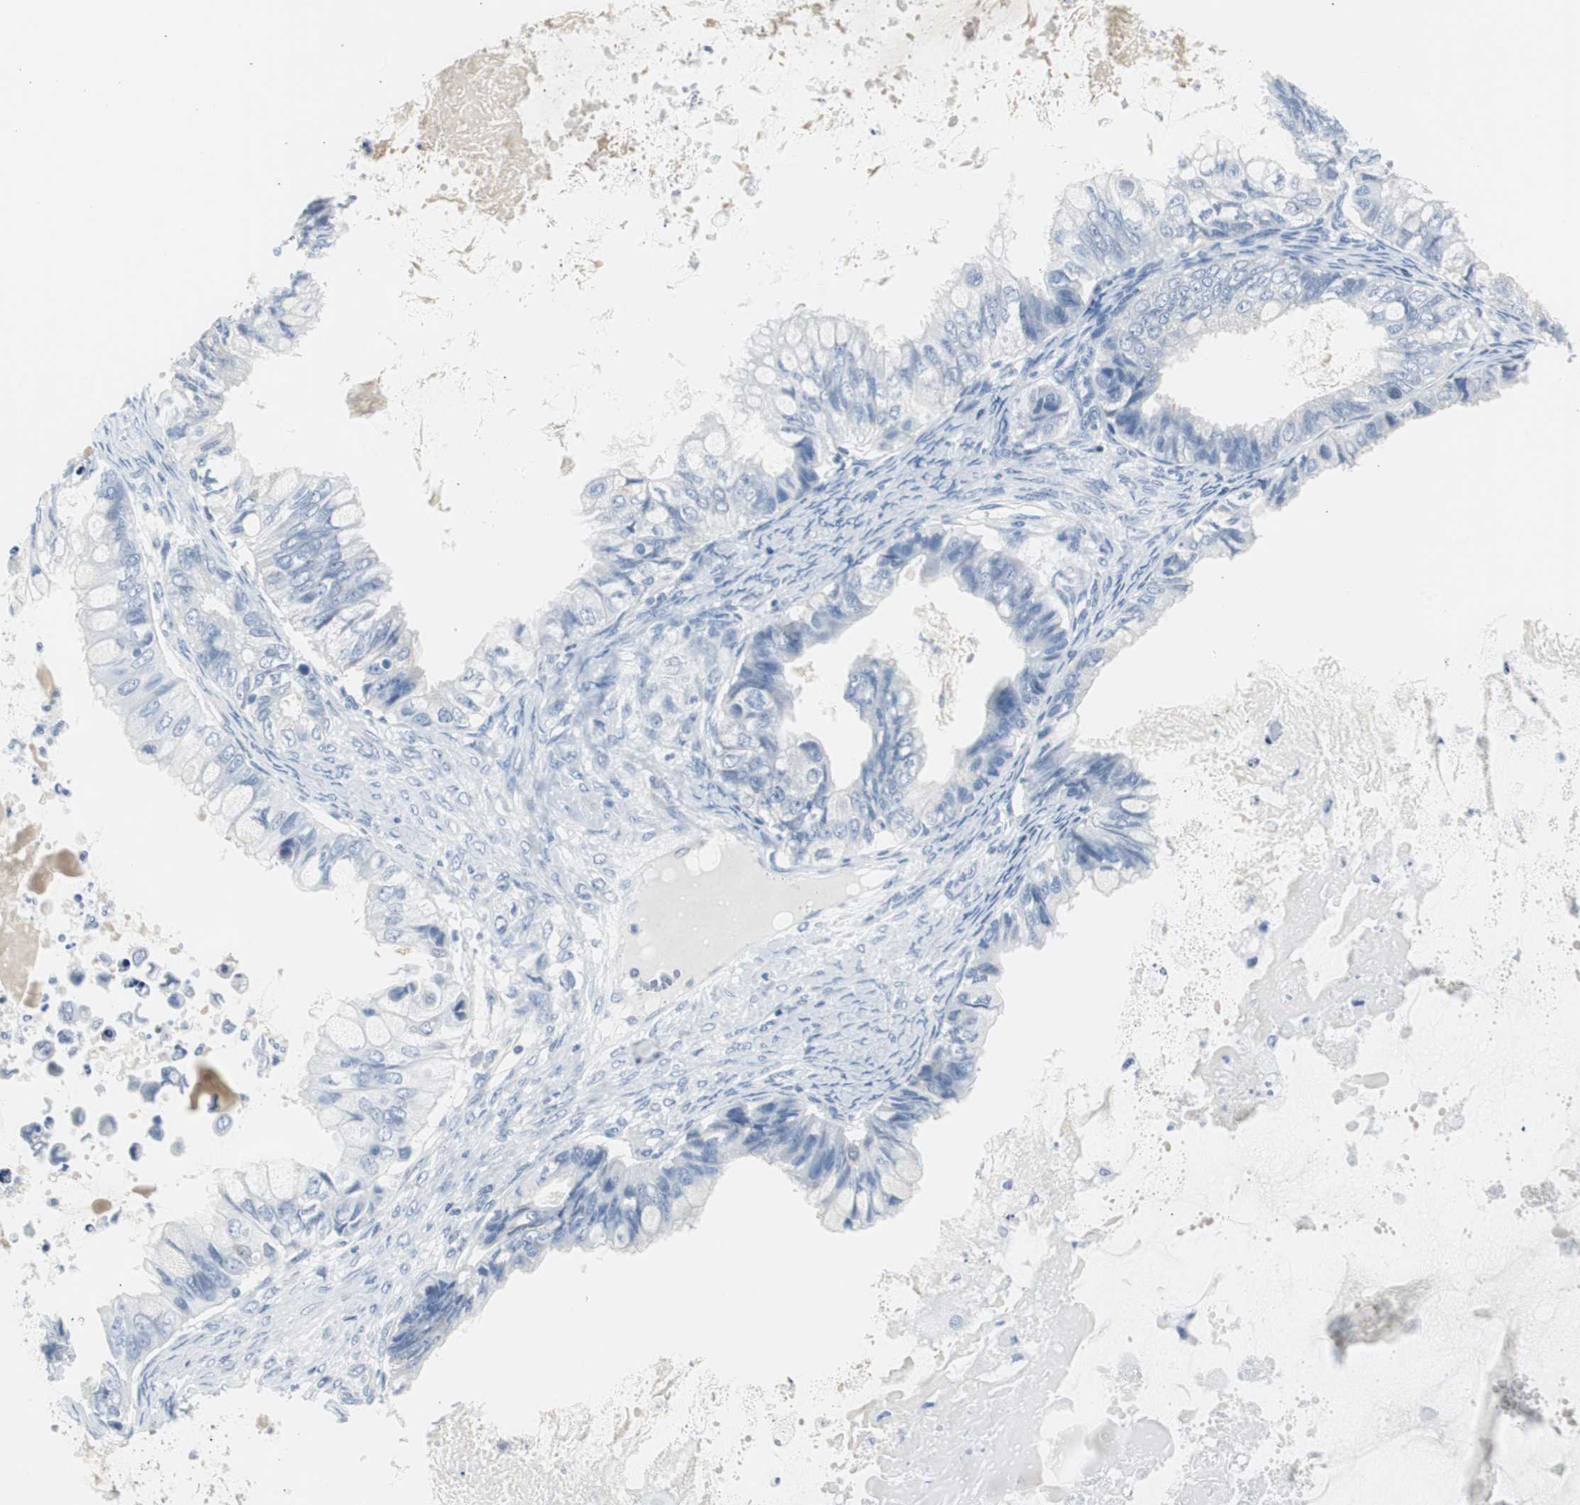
{"staining": {"intensity": "negative", "quantity": "none", "location": "none"}, "tissue": "ovarian cancer", "cell_type": "Tumor cells", "image_type": "cancer", "snomed": [{"axis": "morphology", "description": "Cystadenocarcinoma, mucinous, NOS"}, {"axis": "topography", "description": "Ovary"}], "caption": "A high-resolution photomicrograph shows IHC staining of mucinous cystadenocarcinoma (ovarian), which displays no significant positivity in tumor cells.", "gene": "S100A7", "patient": {"sex": "female", "age": 80}}